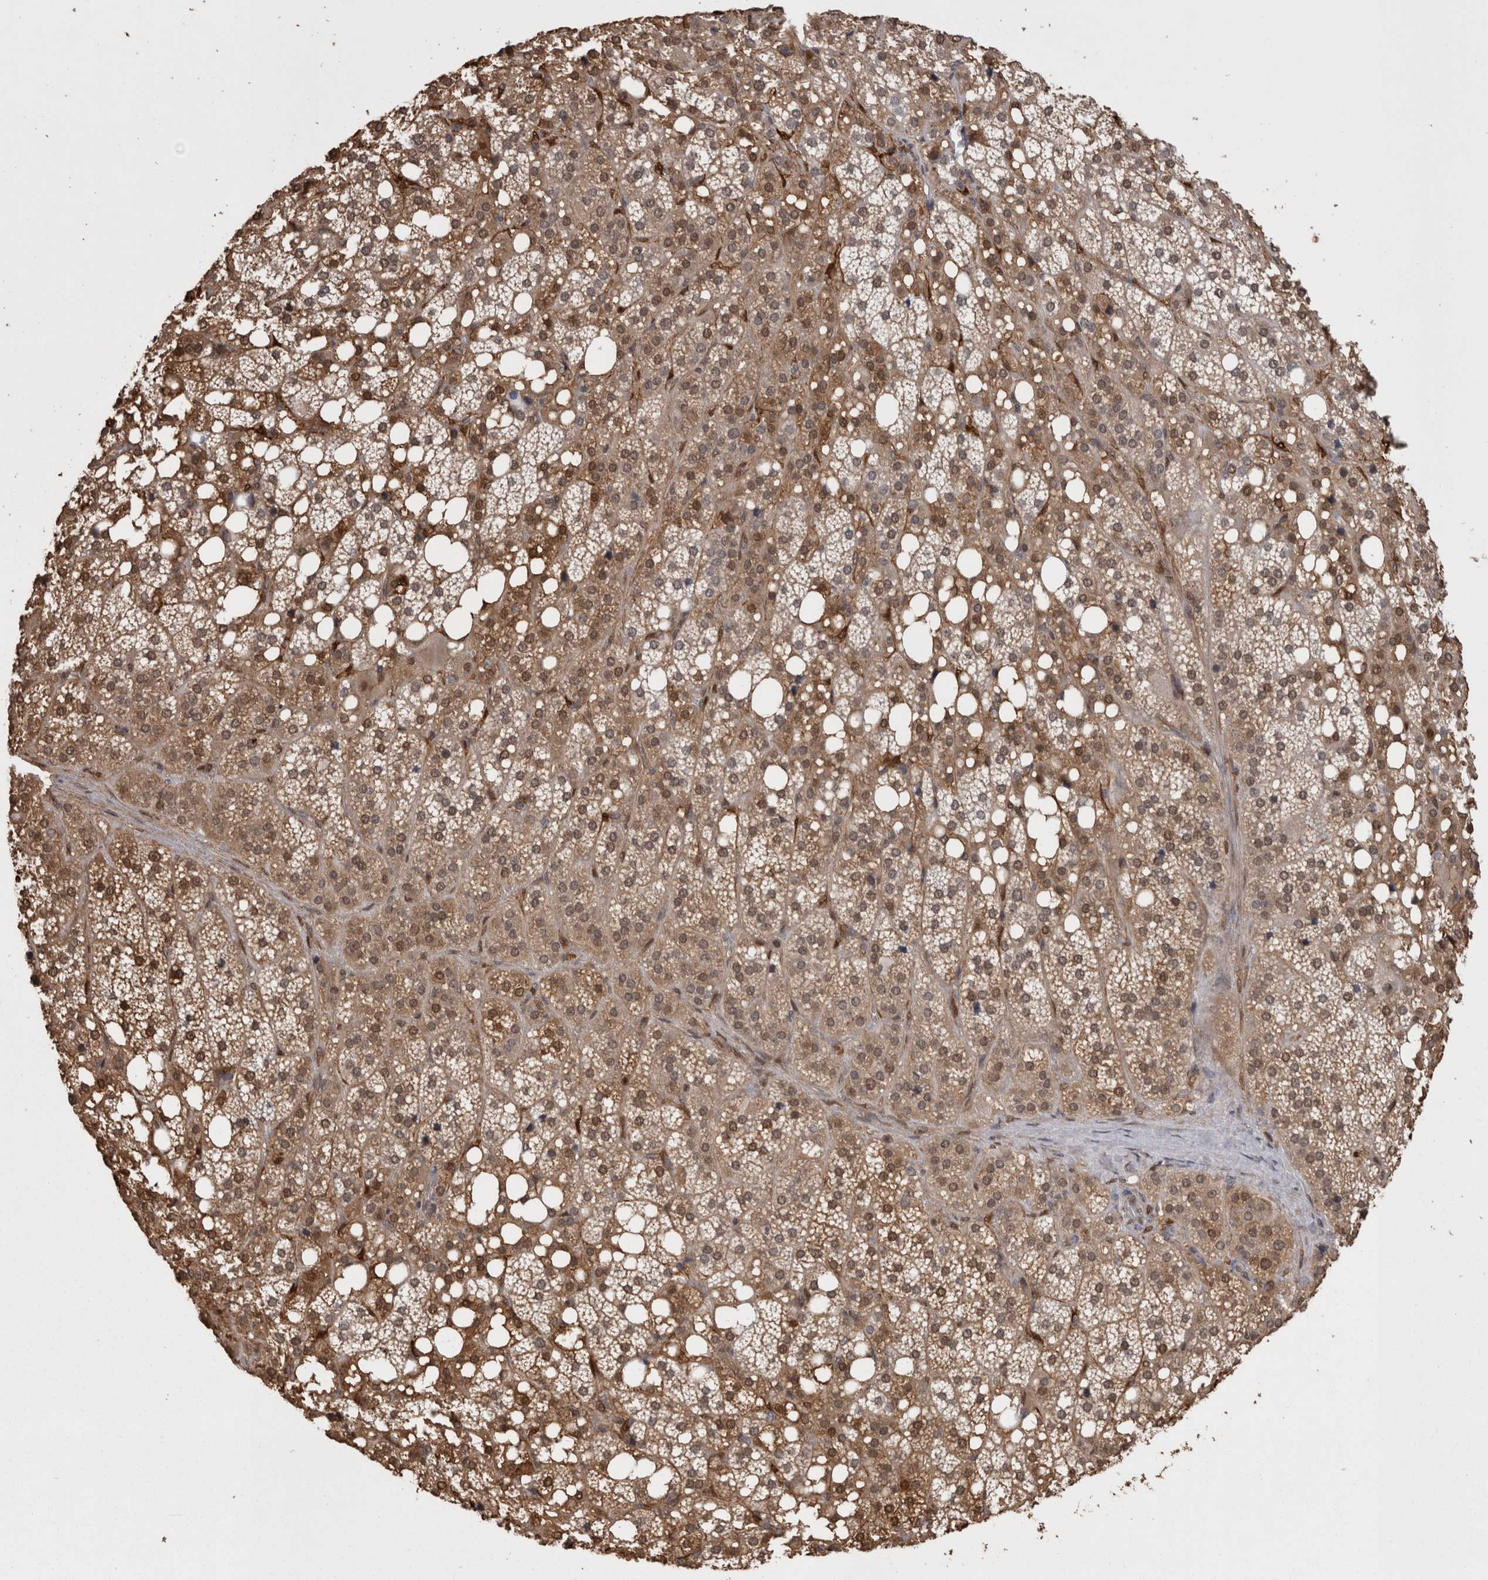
{"staining": {"intensity": "moderate", "quantity": "25%-75%", "location": "cytoplasmic/membranous,nuclear"}, "tissue": "adrenal gland", "cell_type": "Glandular cells", "image_type": "normal", "snomed": [{"axis": "morphology", "description": "Normal tissue, NOS"}, {"axis": "topography", "description": "Adrenal gland"}], "caption": "This histopathology image displays immunohistochemistry (IHC) staining of benign adrenal gland, with medium moderate cytoplasmic/membranous,nuclear positivity in approximately 25%-75% of glandular cells.", "gene": "LXN", "patient": {"sex": "female", "age": 59}}